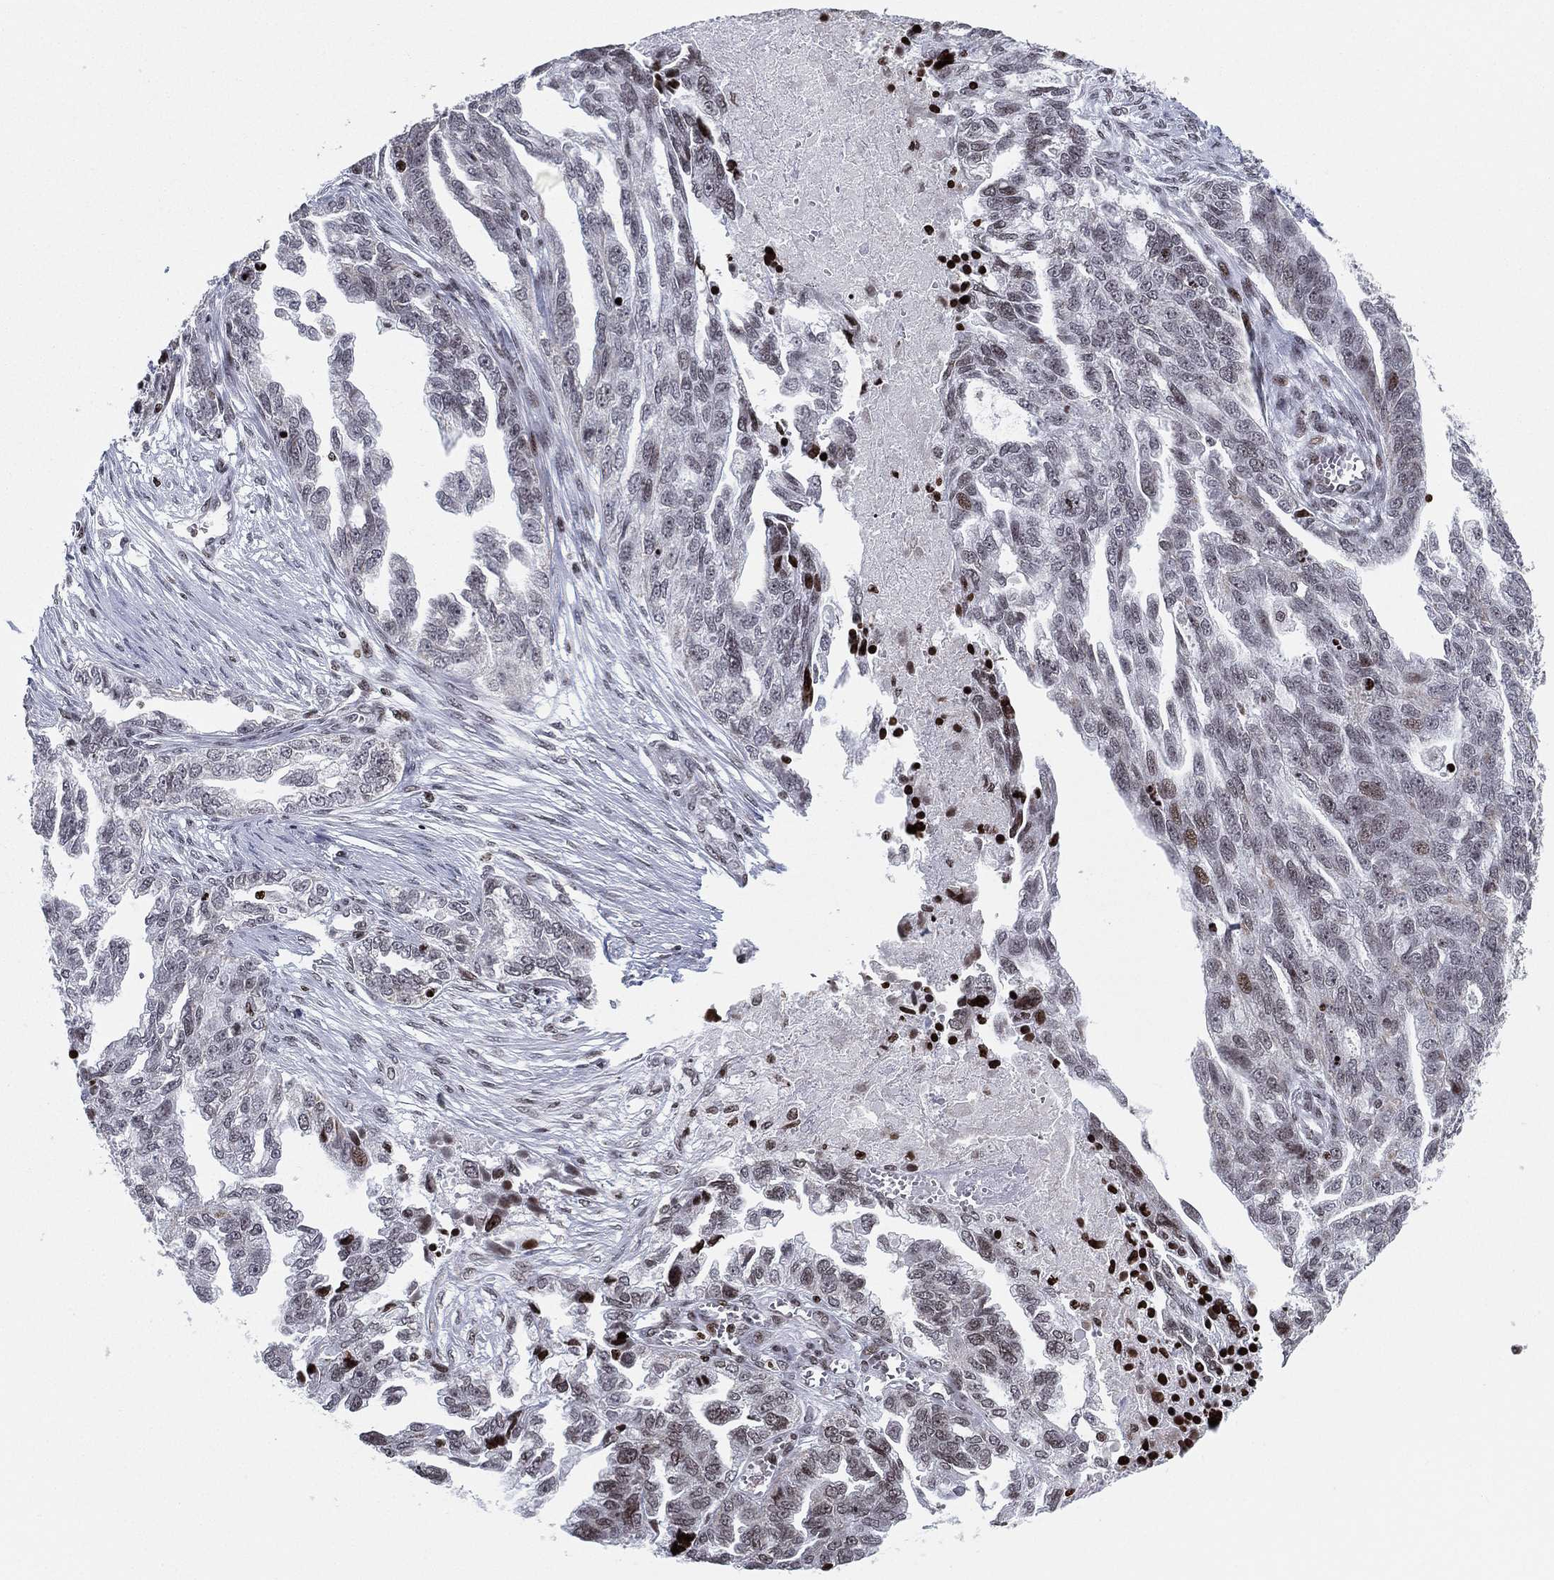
{"staining": {"intensity": "weak", "quantity": "<25%", "location": "nuclear"}, "tissue": "ovarian cancer", "cell_type": "Tumor cells", "image_type": "cancer", "snomed": [{"axis": "morphology", "description": "Cystadenocarcinoma, serous, NOS"}, {"axis": "topography", "description": "Ovary"}], "caption": "There is no significant staining in tumor cells of serous cystadenocarcinoma (ovarian). (DAB immunohistochemistry (IHC) visualized using brightfield microscopy, high magnification).", "gene": "MFSD14A", "patient": {"sex": "female", "age": 51}}